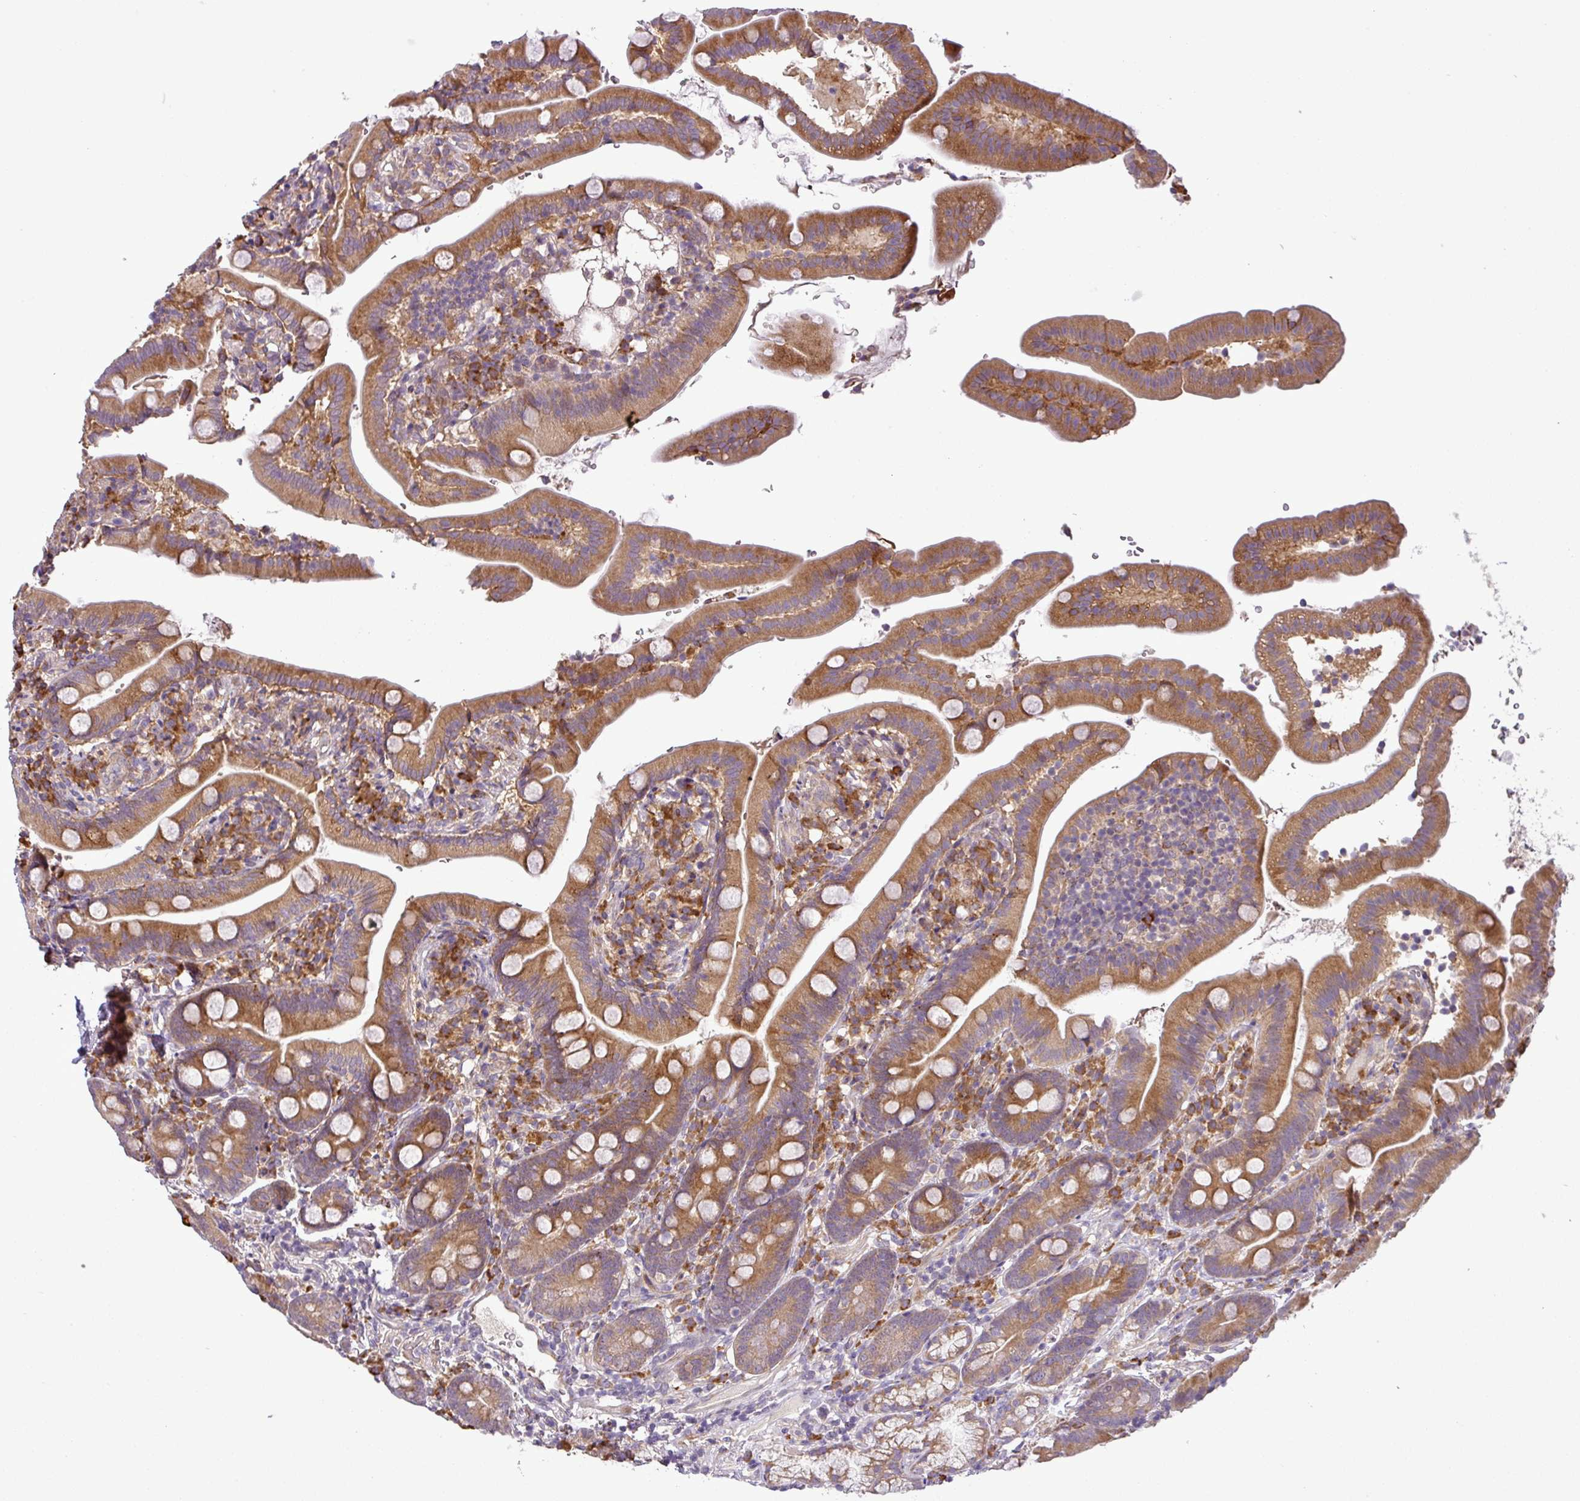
{"staining": {"intensity": "moderate", "quantity": ">75%", "location": "cytoplasmic/membranous"}, "tissue": "duodenum", "cell_type": "Glandular cells", "image_type": "normal", "snomed": [{"axis": "morphology", "description": "Normal tissue, NOS"}, {"axis": "topography", "description": "Duodenum"}], "caption": "This micrograph displays immunohistochemistry staining of benign duodenum, with medium moderate cytoplasmic/membranous positivity in about >75% of glandular cells.", "gene": "MOCS3", "patient": {"sex": "female", "age": 67}}